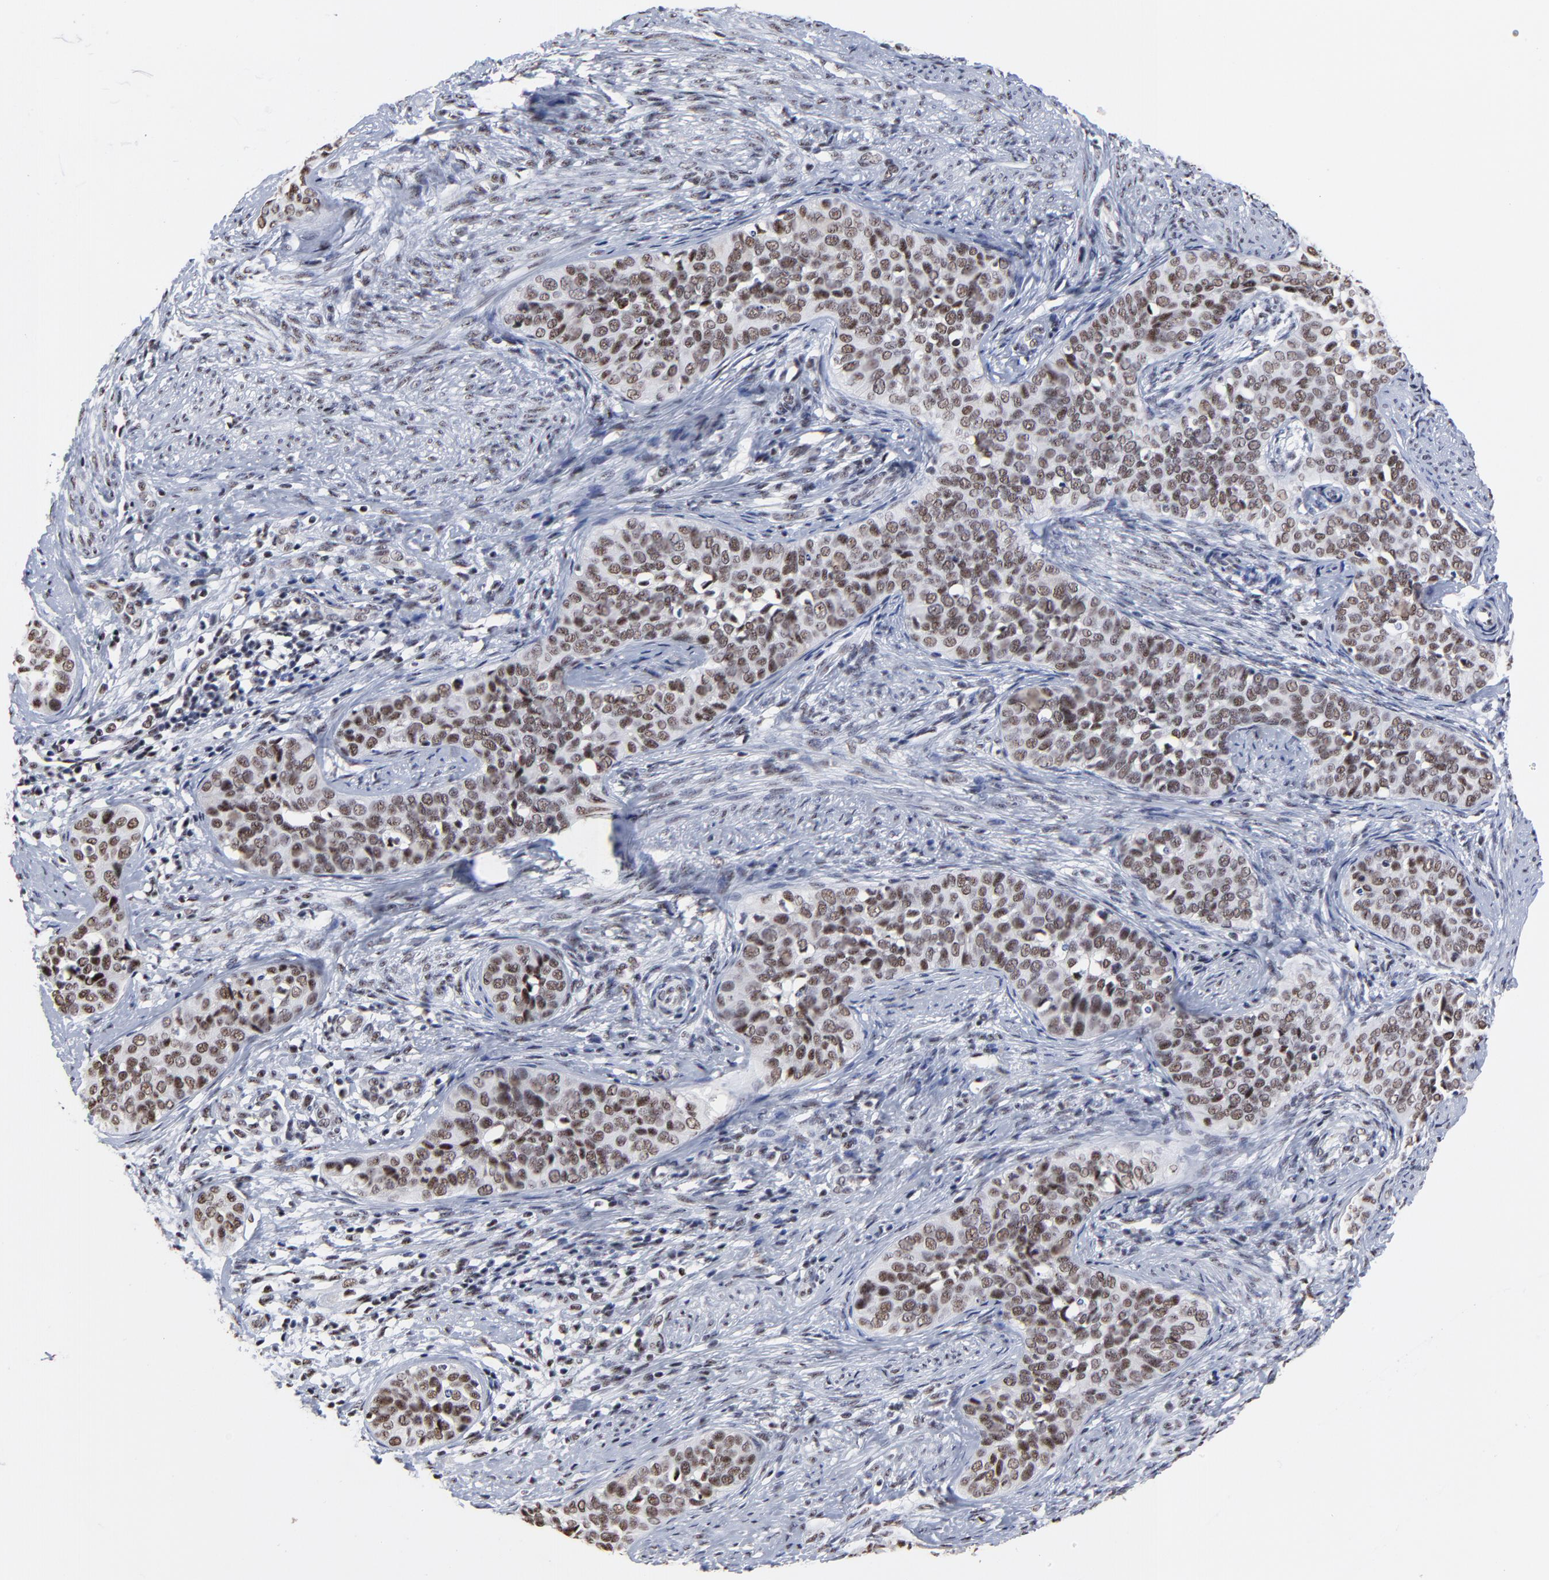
{"staining": {"intensity": "moderate", "quantity": ">75%", "location": "nuclear"}, "tissue": "cervical cancer", "cell_type": "Tumor cells", "image_type": "cancer", "snomed": [{"axis": "morphology", "description": "Squamous cell carcinoma, NOS"}, {"axis": "topography", "description": "Cervix"}], "caption": "About >75% of tumor cells in human cervical cancer exhibit moderate nuclear protein expression as visualized by brown immunohistochemical staining.", "gene": "MBD4", "patient": {"sex": "female", "age": 31}}